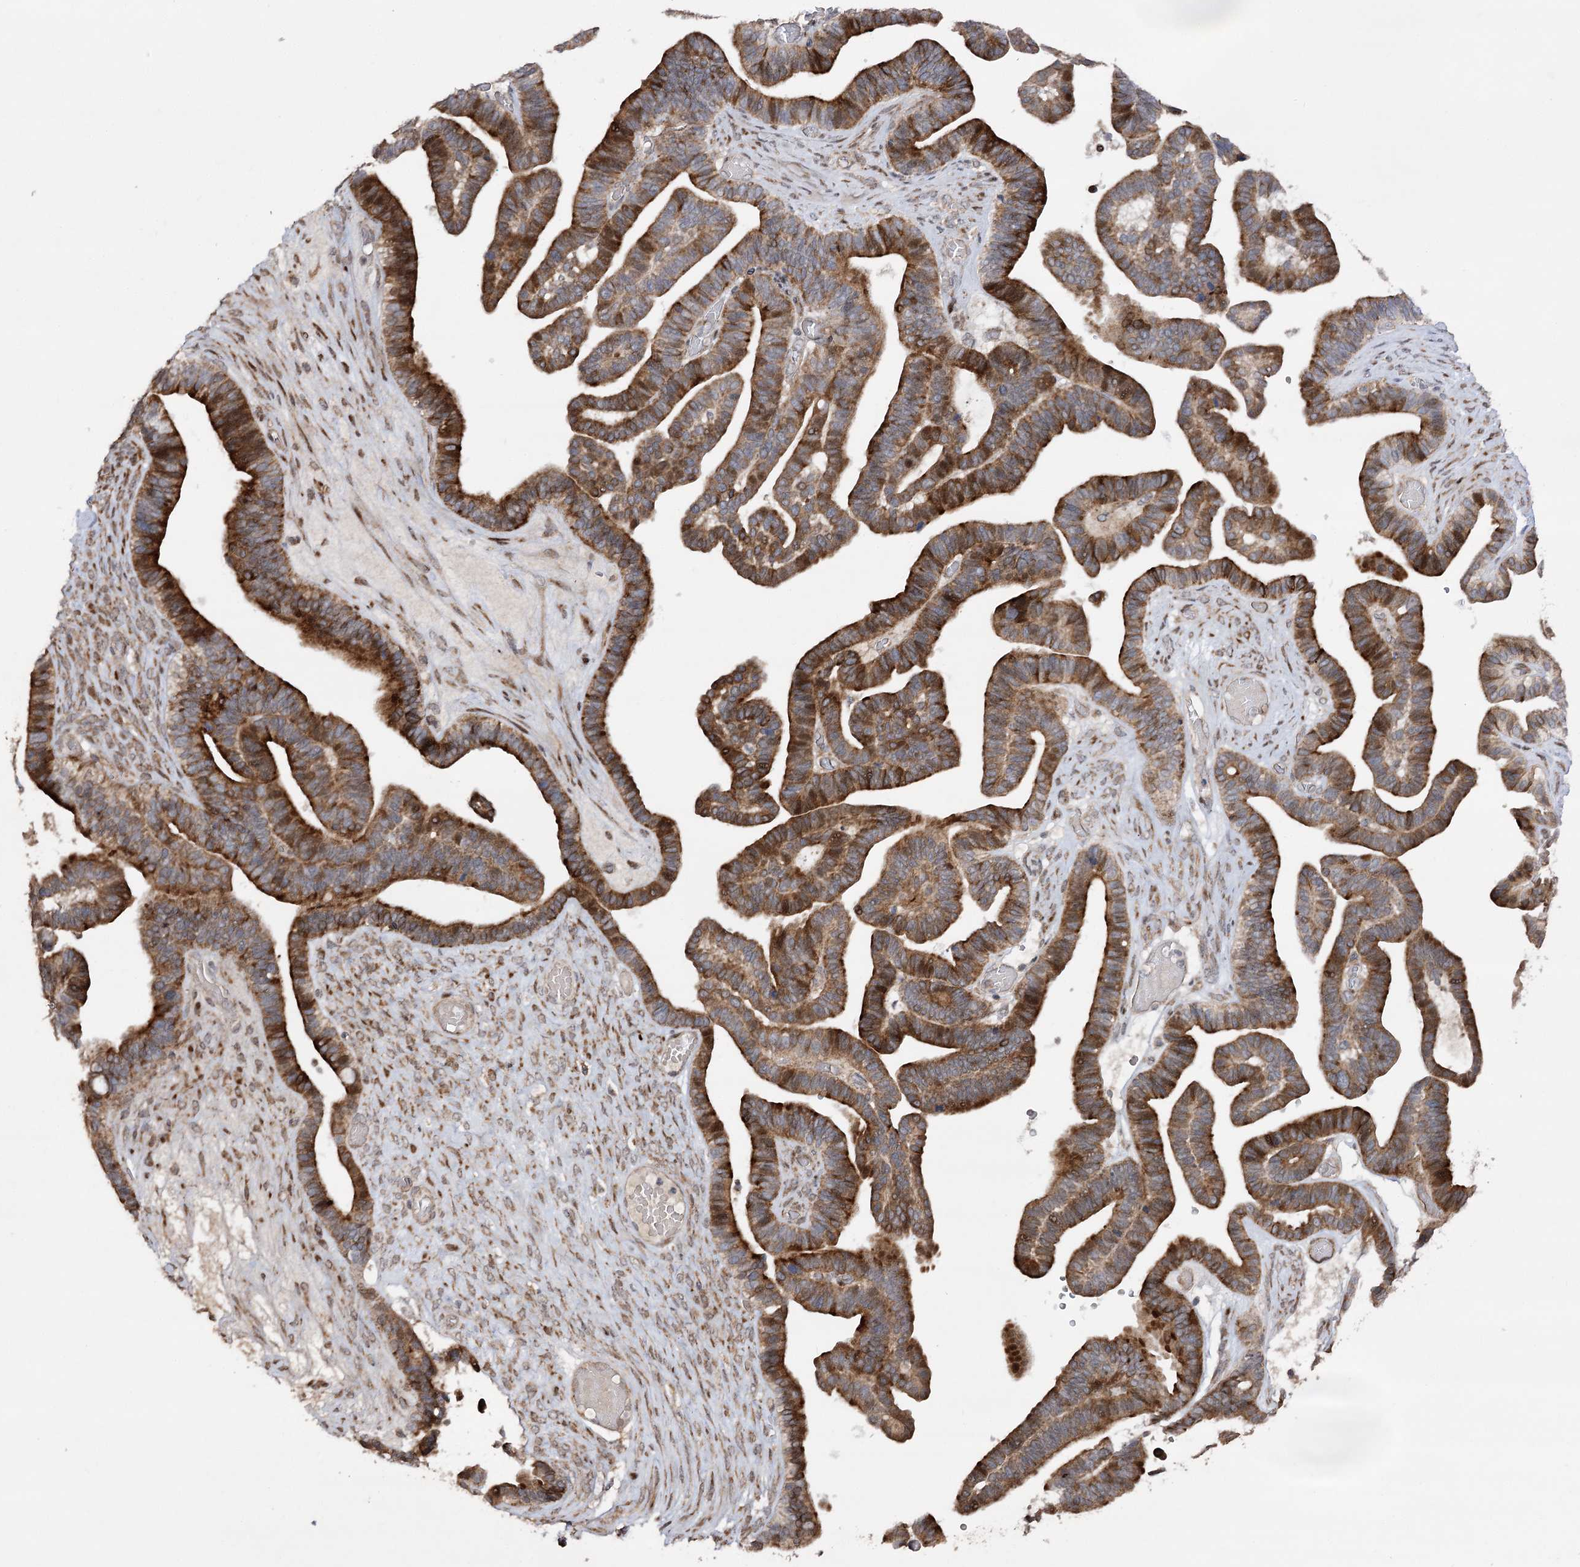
{"staining": {"intensity": "strong", "quantity": ">75%", "location": "cytoplasmic/membranous"}, "tissue": "ovarian cancer", "cell_type": "Tumor cells", "image_type": "cancer", "snomed": [{"axis": "morphology", "description": "Cystadenocarcinoma, serous, NOS"}, {"axis": "topography", "description": "Ovary"}], "caption": "A high amount of strong cytoplasmic/membranous positivity is seen in about >75% of tumor cells in ovarian cancer tissue.", "gene": "OBSL1", "patient": {"sex": "female", "age": 56}}